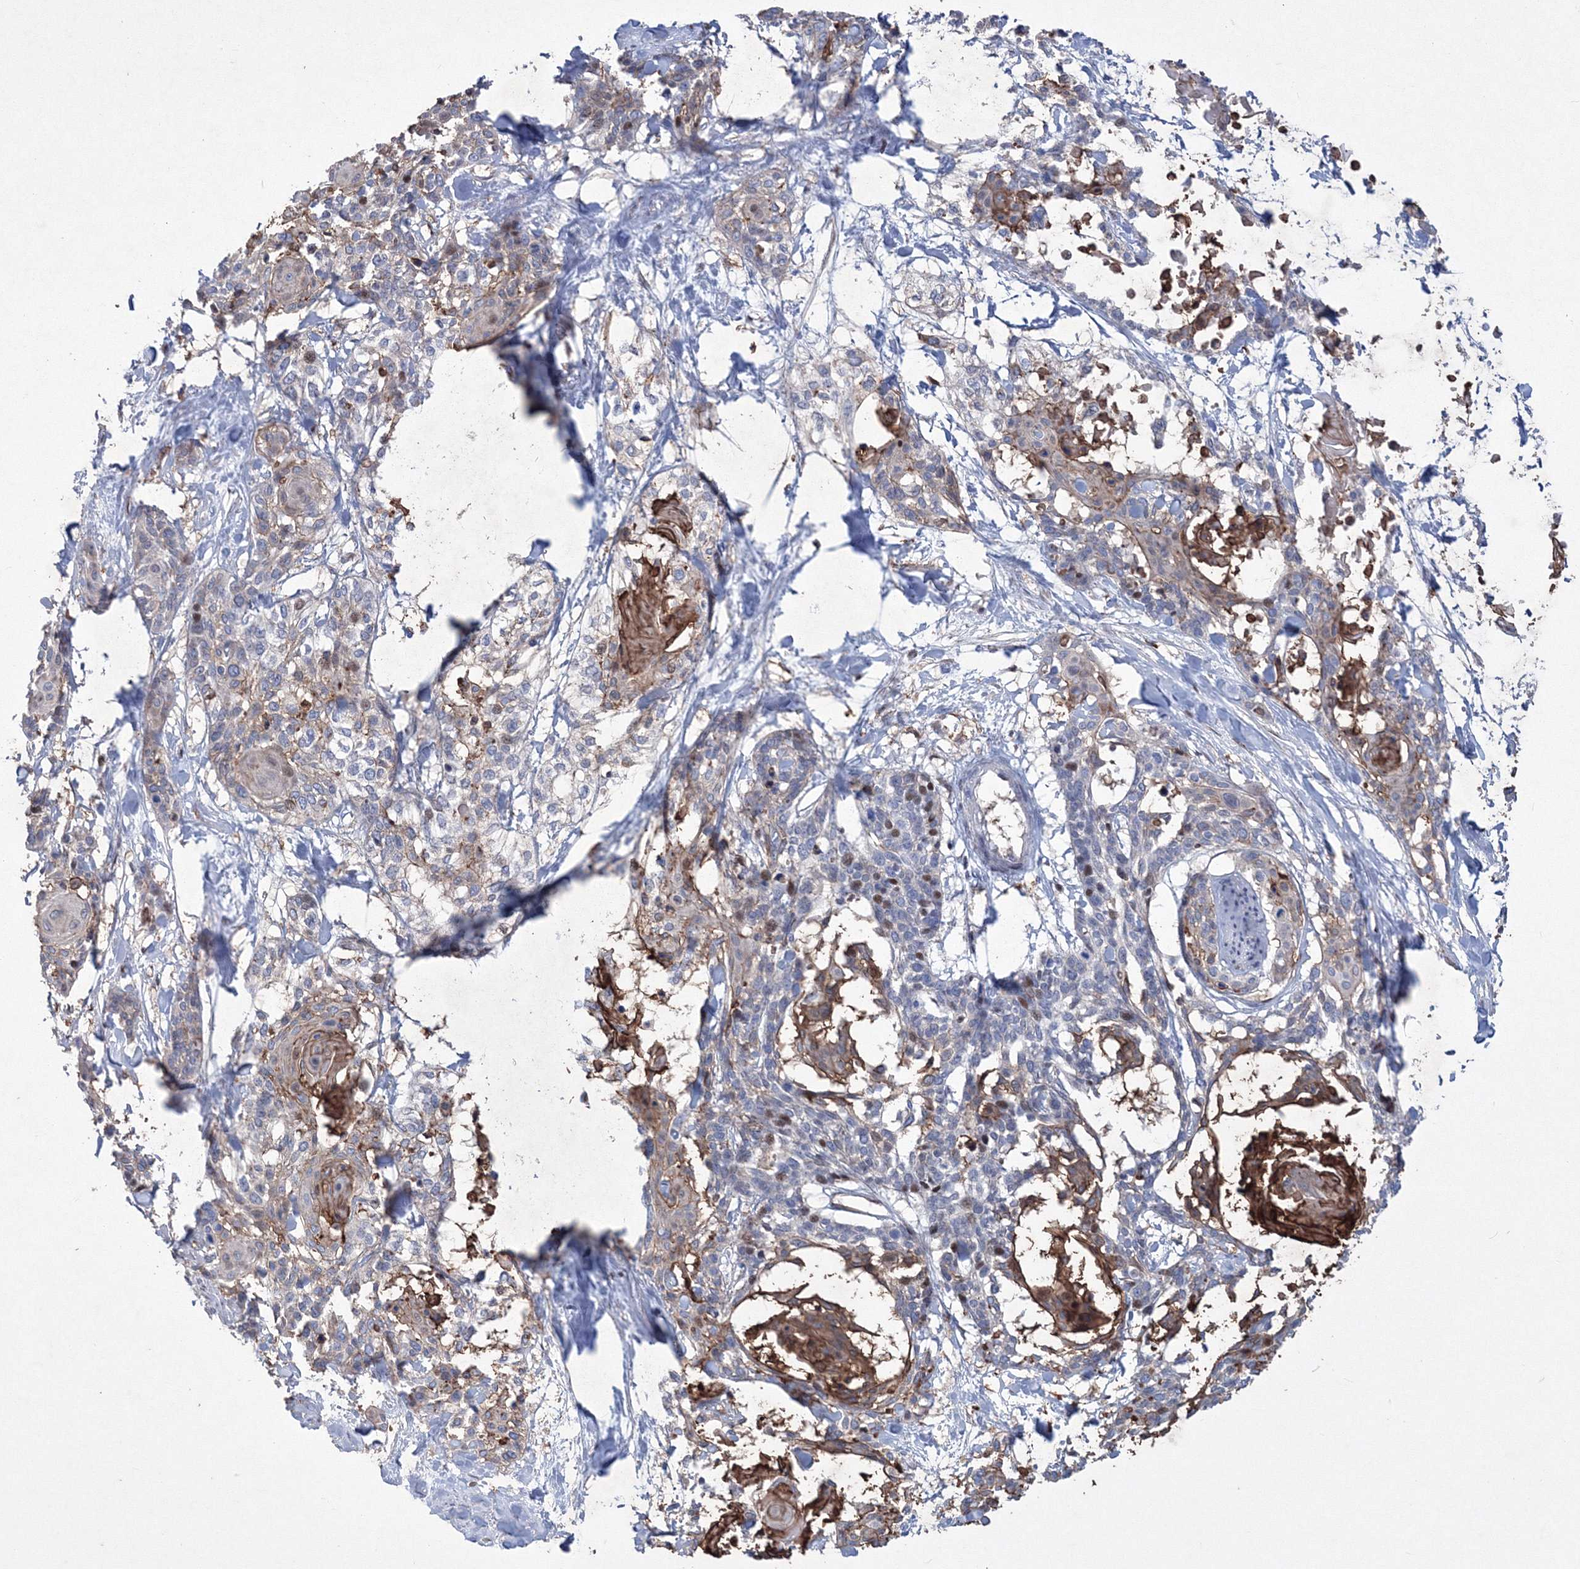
{"staining": {"intensity": "moderate", "quantity": "<25%", "location": "cytoplasmic/membranous,nuclear"}, "tissue": "cervical cancer", "cell_type": "Tumor cells", "image_type": "cancer", "snomed": [{"axis": "morphology", "description": "Squamous cell carcinoma, NOS"}, {"axis": "topography", "description": "Cervix"}], "caption": "Protein staining displays moderate cytoplasmic/membranous and nuclear expression in approximately <25% of tumor cells in cervical cancer (squamous cell carcinoma).", "gene": "RNPEPL1", "patient": {"sex": "female", "age": 57}}